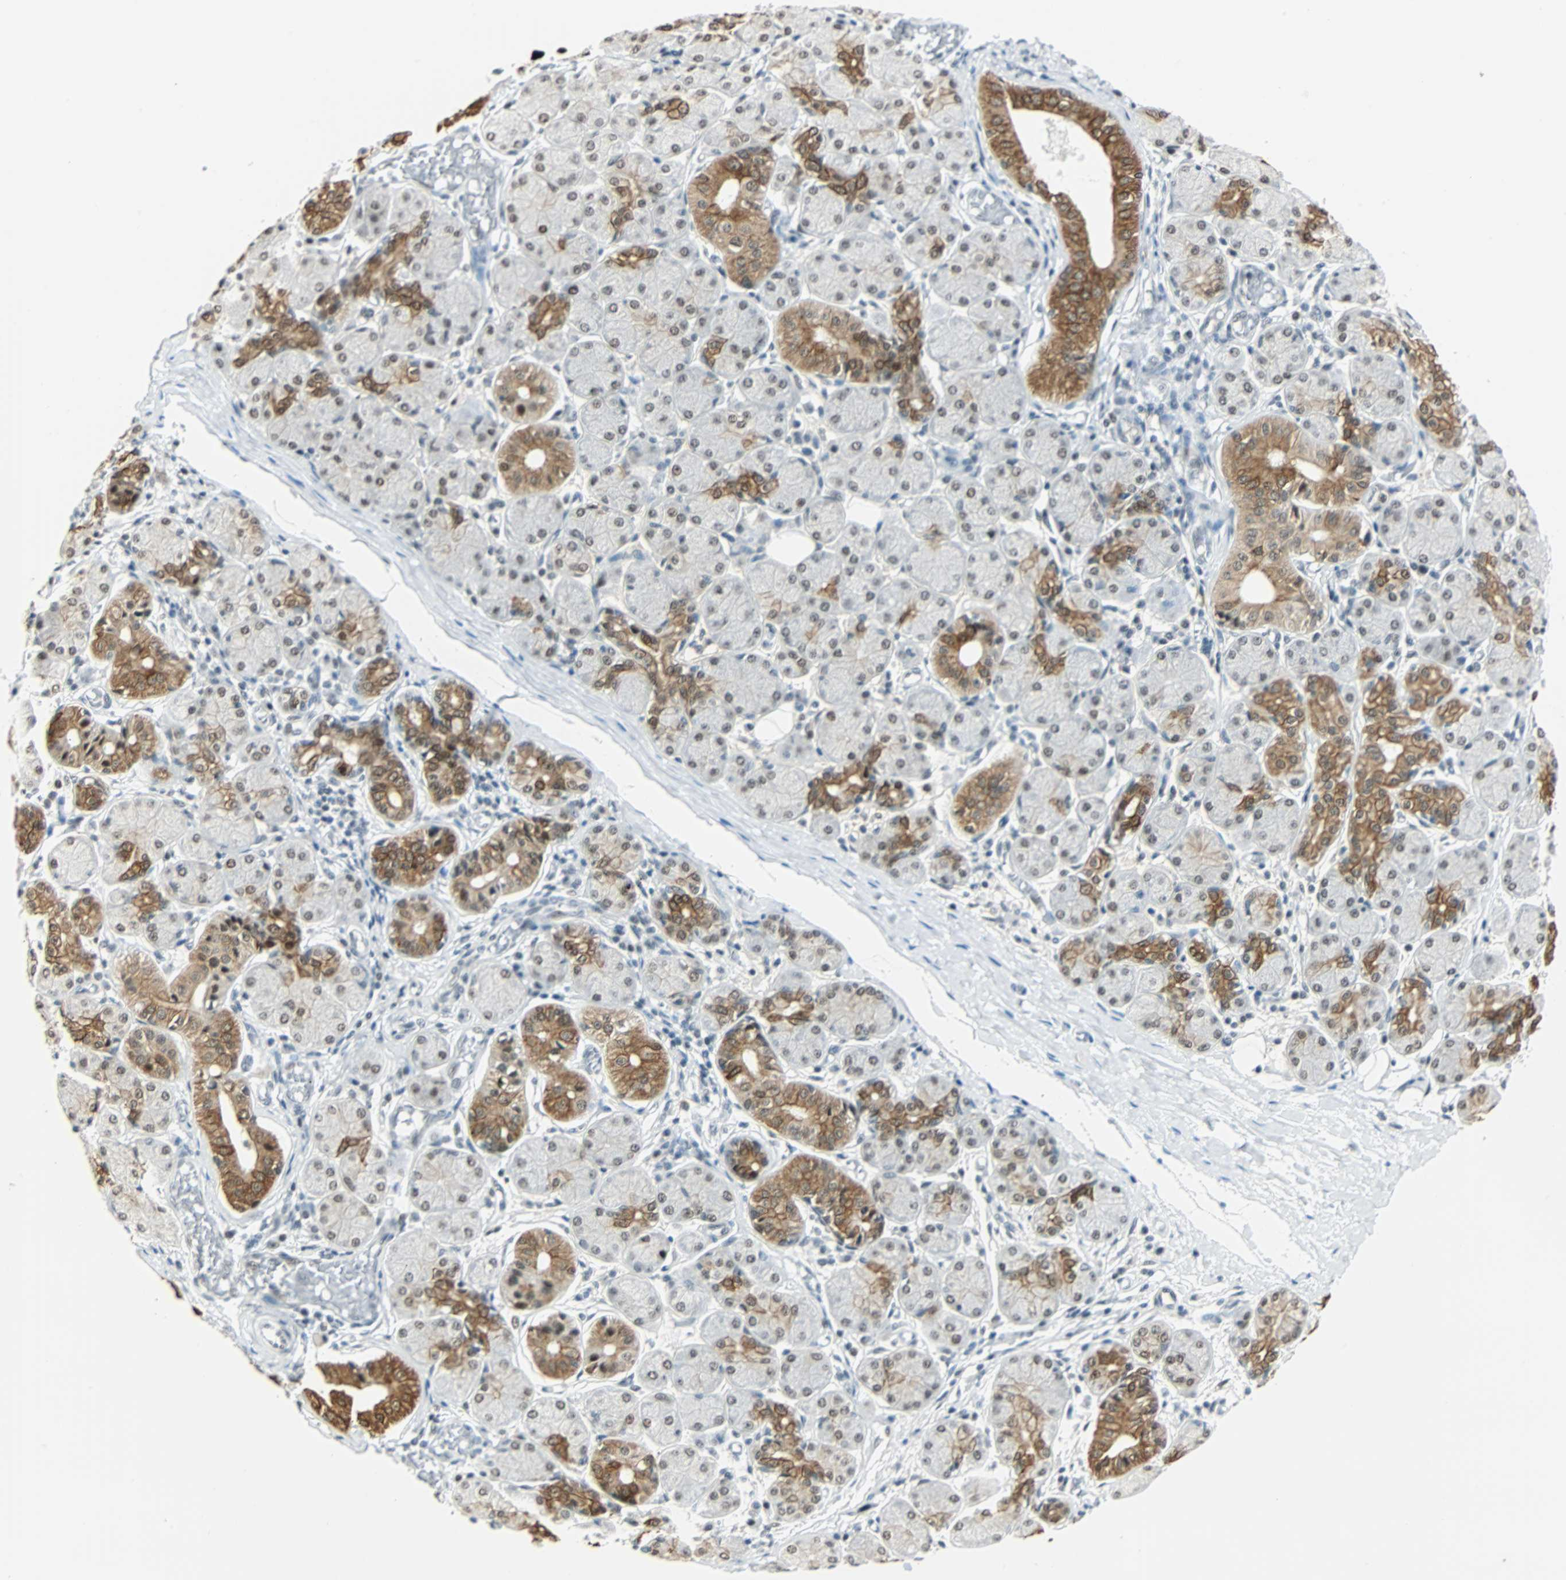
{"staining": {"intensity": "strong", "quantity": ">75%", "location": "nuclear"}, "tissue": "salivary gland", "cell_type": "Glandular cells", "image_type": "normal", "snomed": [{"axis": "morphology", "description": "Normal tissue, NOS"}, {"axis": "topography", "description": "Salivary gland"}], "caption": "Salivary gland stained for a protein exhibits strong nuclear positivity in glandular cells.", "gene": "NELFE", "patient": {"sex": "female", "age": 24}}